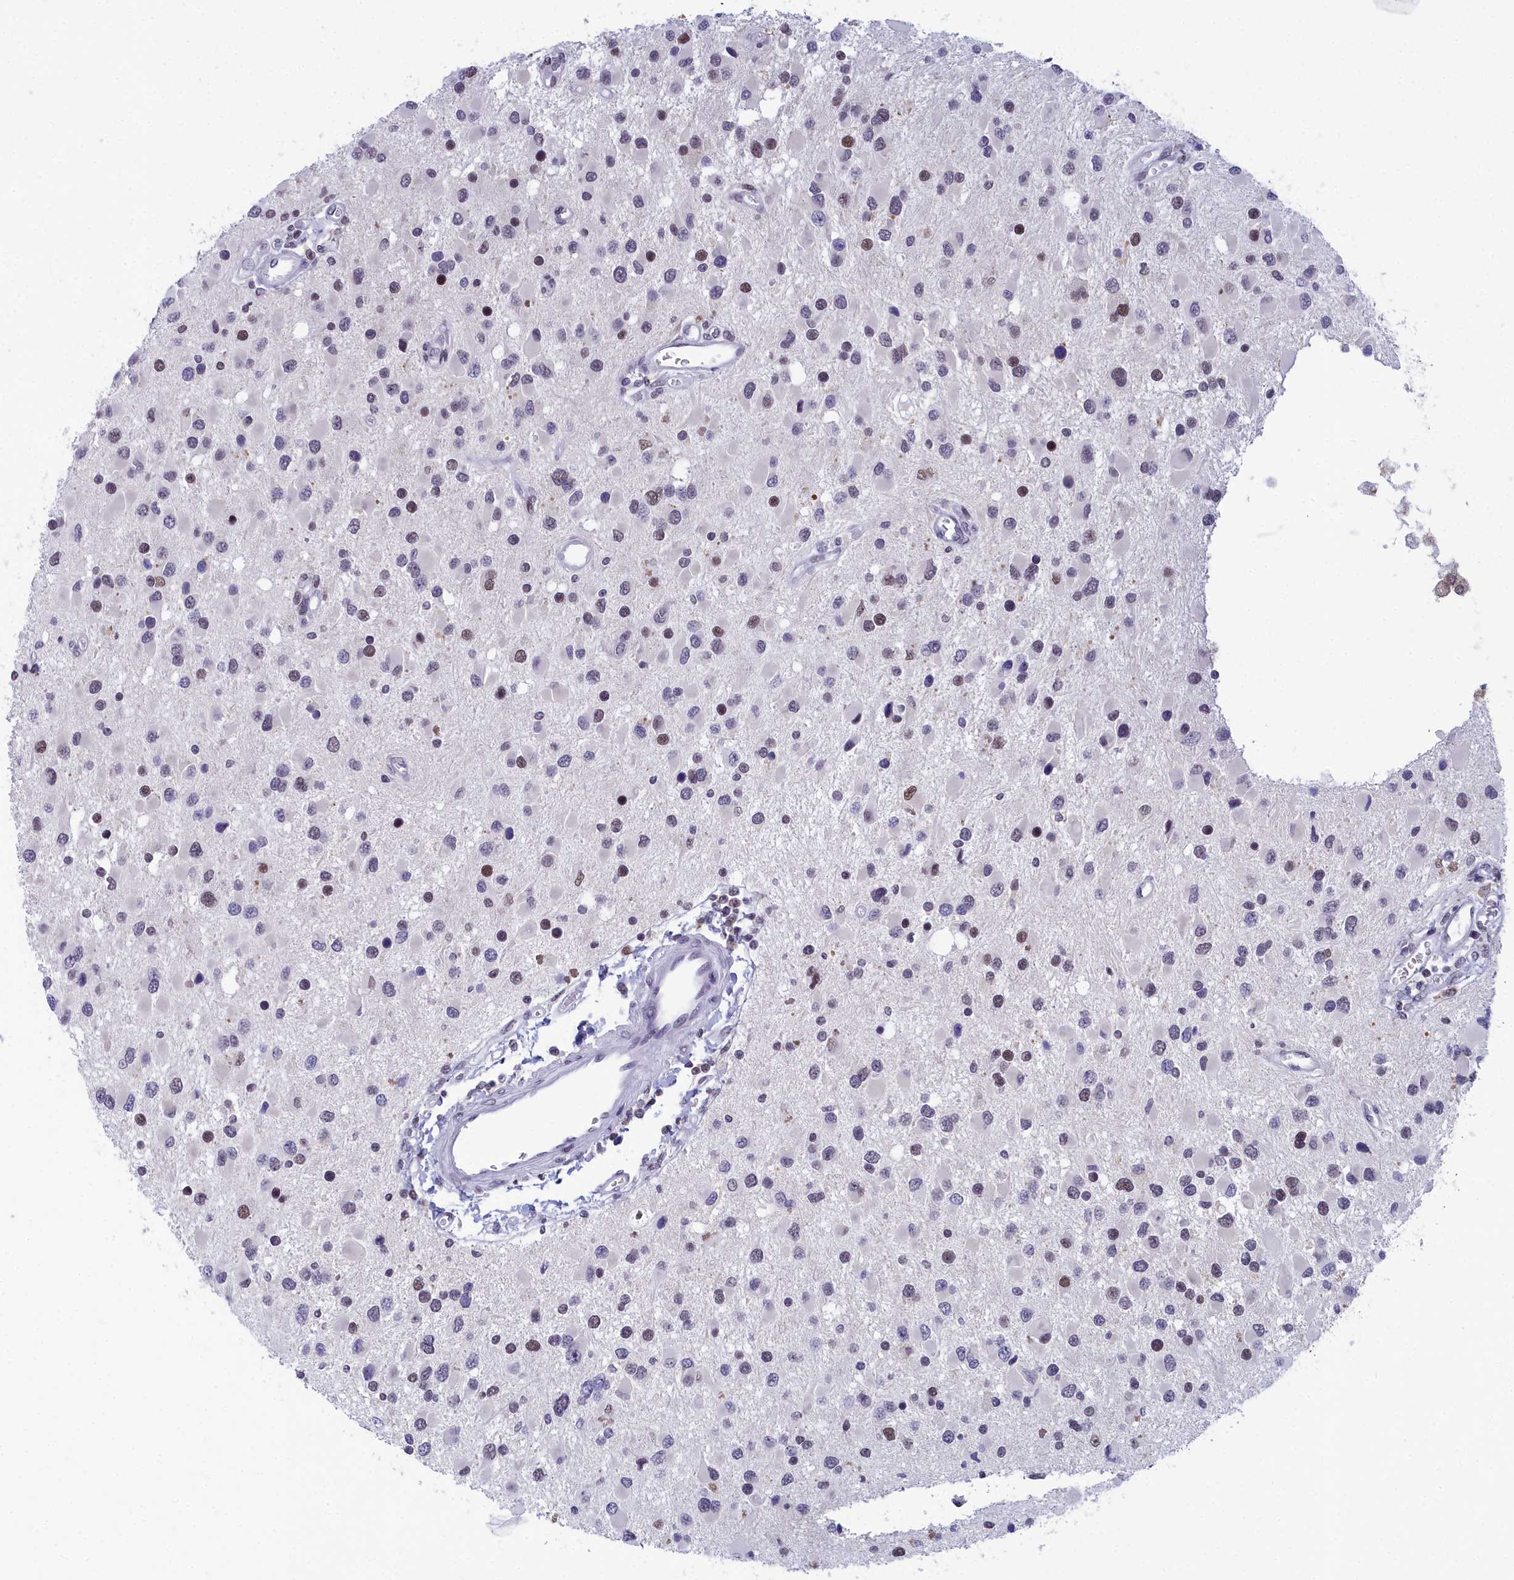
{"staining": {"intensity": "strong", "quantity": "<25%", "location": "nuclear"}, "tissue": "glioma", "cell_type": "Tumor cells", "image_type": "cancer", "snomed": [{"axis": "morphology", "description": "Glioma, malignant, High grade"}, {"axis": "topography", "description": "Brain"}], "caption": "Immunohistochemical staining of human malignant high-grade glioma shows medium levels of strong nuclear protein positivity in about <25% of tumor cells.", "gene": "CCDC97", "patient": {"sex": "male", "age": 53}}